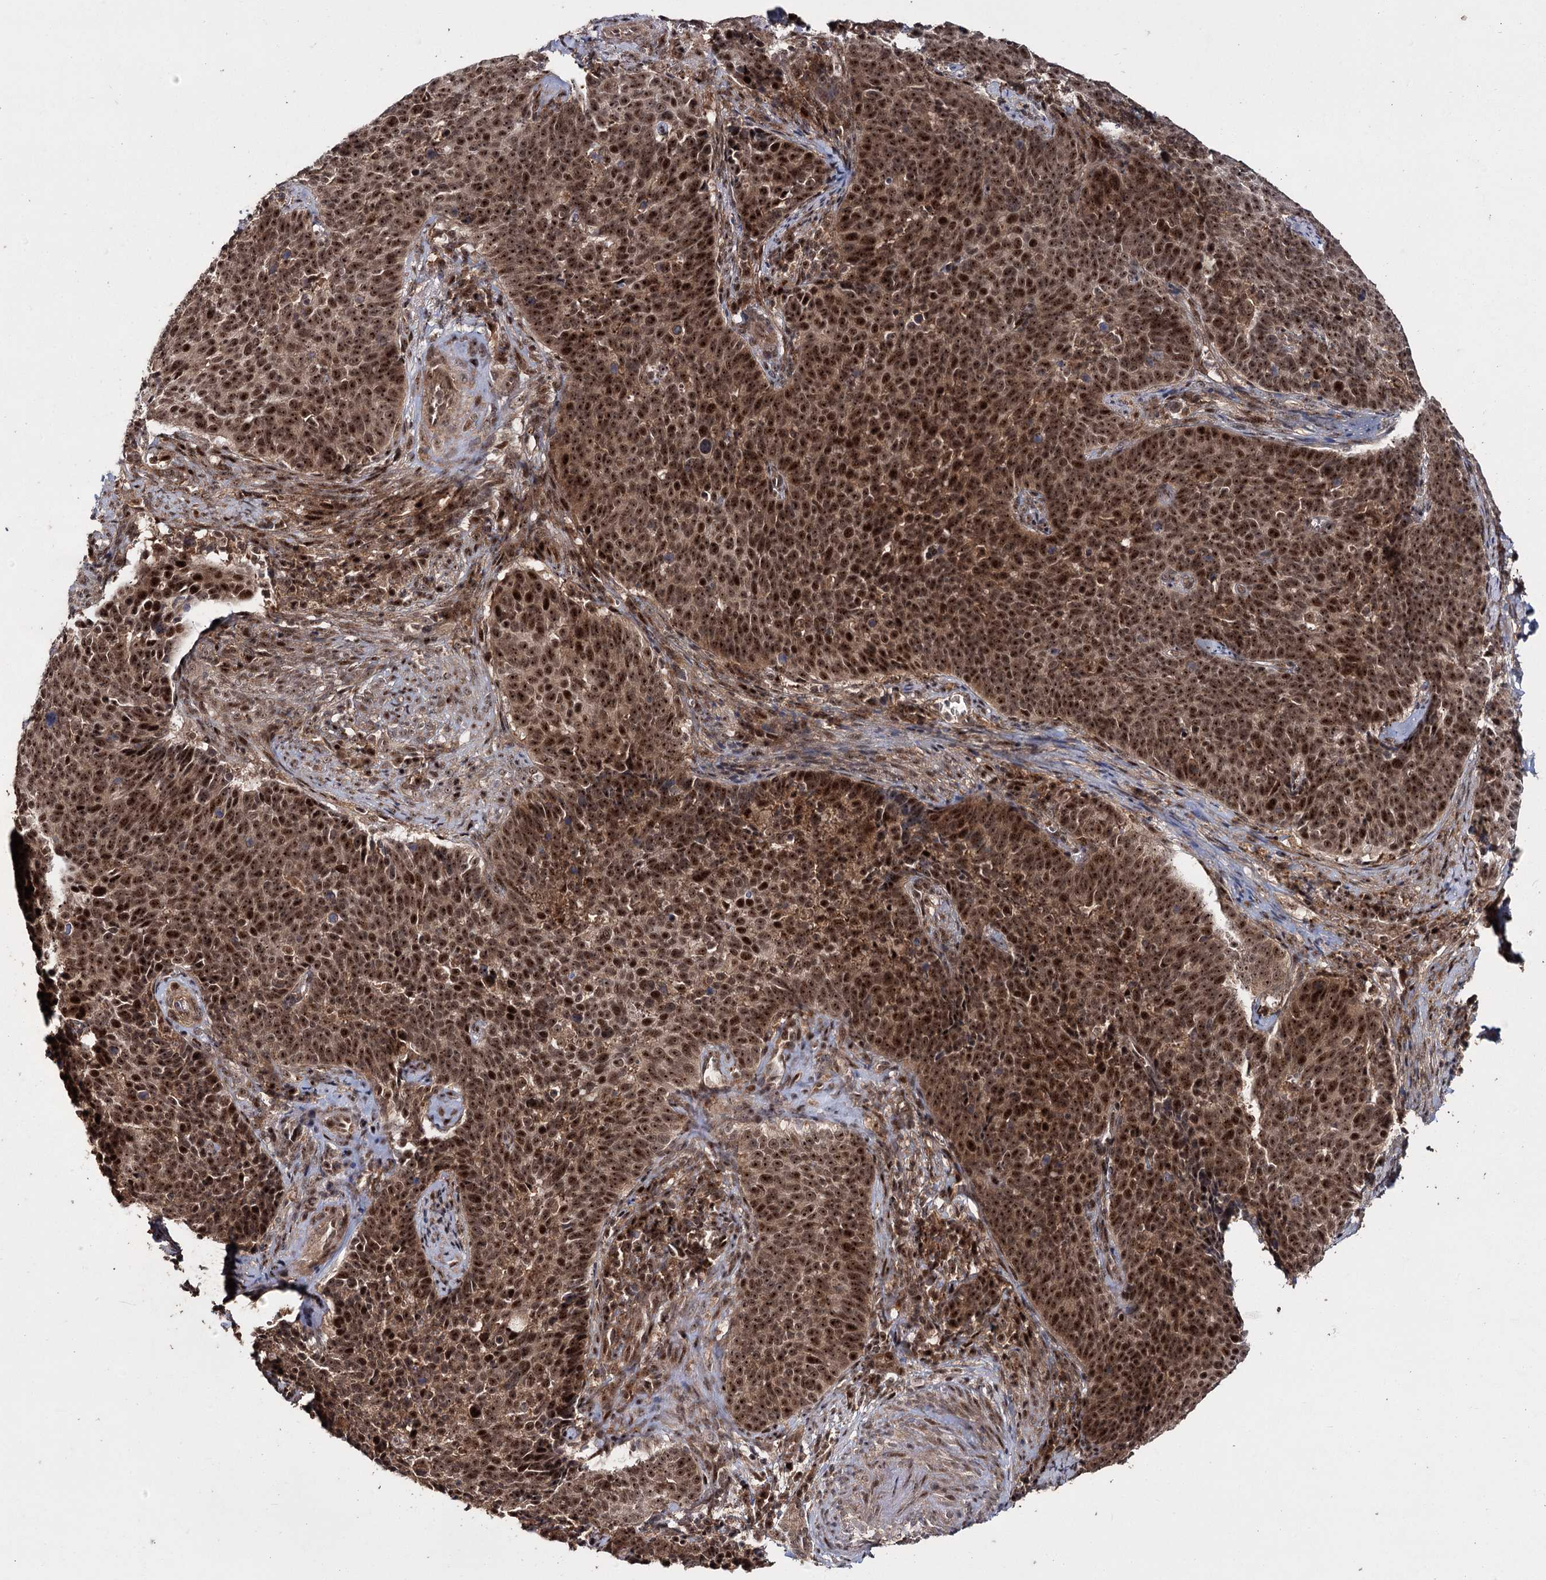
{"staining": {"intensity": "strong", "quantity": ">75%", "location": "cytoplasmic/membranous,nuclear"}, "tissue": "cervical cancer", "cell_type": "Tumor cells", "image_type": "cancer", "snomed": [{"axis": "morphology", "description": "Squamous cell carcinoma, NOS"}, {"axis": "topography", "description": "Cervix"}], "caption": "An immunohistochemistry histopathology image of tumor tissue is shown. Protein staining in brown labels strong cytoplasmic/membranous and nuclear positivity in squamous cell carcinoma (cervical) within tumor cells.", "gene": "MKNK2", "patient": {"sex": "female", "age": 39}}